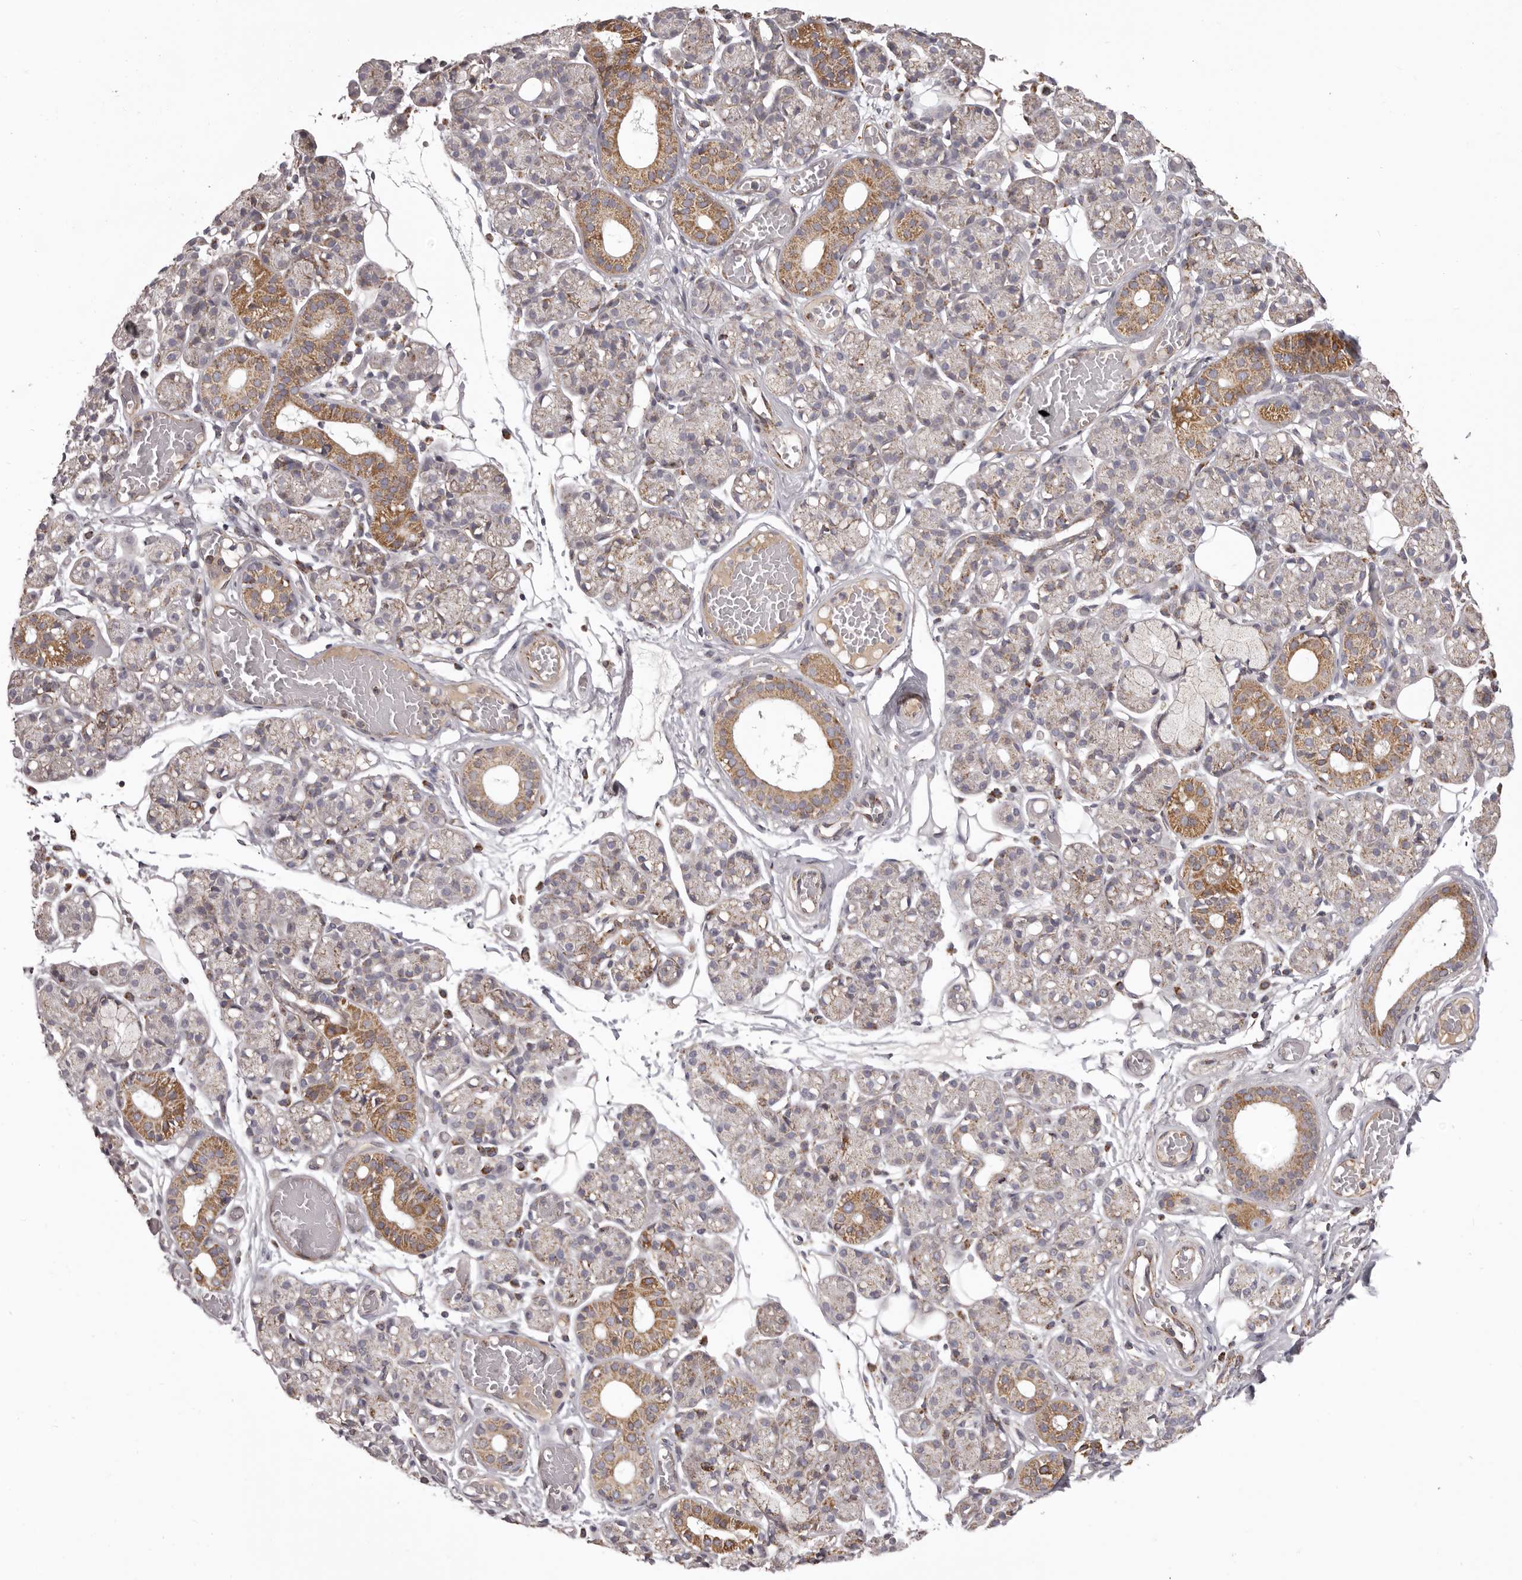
{"staining": {"intensity": "moderate", "quantity": "<25%", "location": "cytoplasmic/membranous"}, "tissue": "salivary gland", "cell_type": "Glandular cells", "image_type": "normal", "snomed": [{"axis": "morphology", "description": "Normal tissue, NOS"}, {"axis": "topography", "description": "Salivary gland"}], "caption": "A histopathology image showing moderate cytoplasmic/membranous expression in approximately <25% of glandular cells in normal salivary gland, as visualized by brown immunohistochemical staining.", "gene": "CHRM2", "patient": {"sex": "male", "age": 63}}